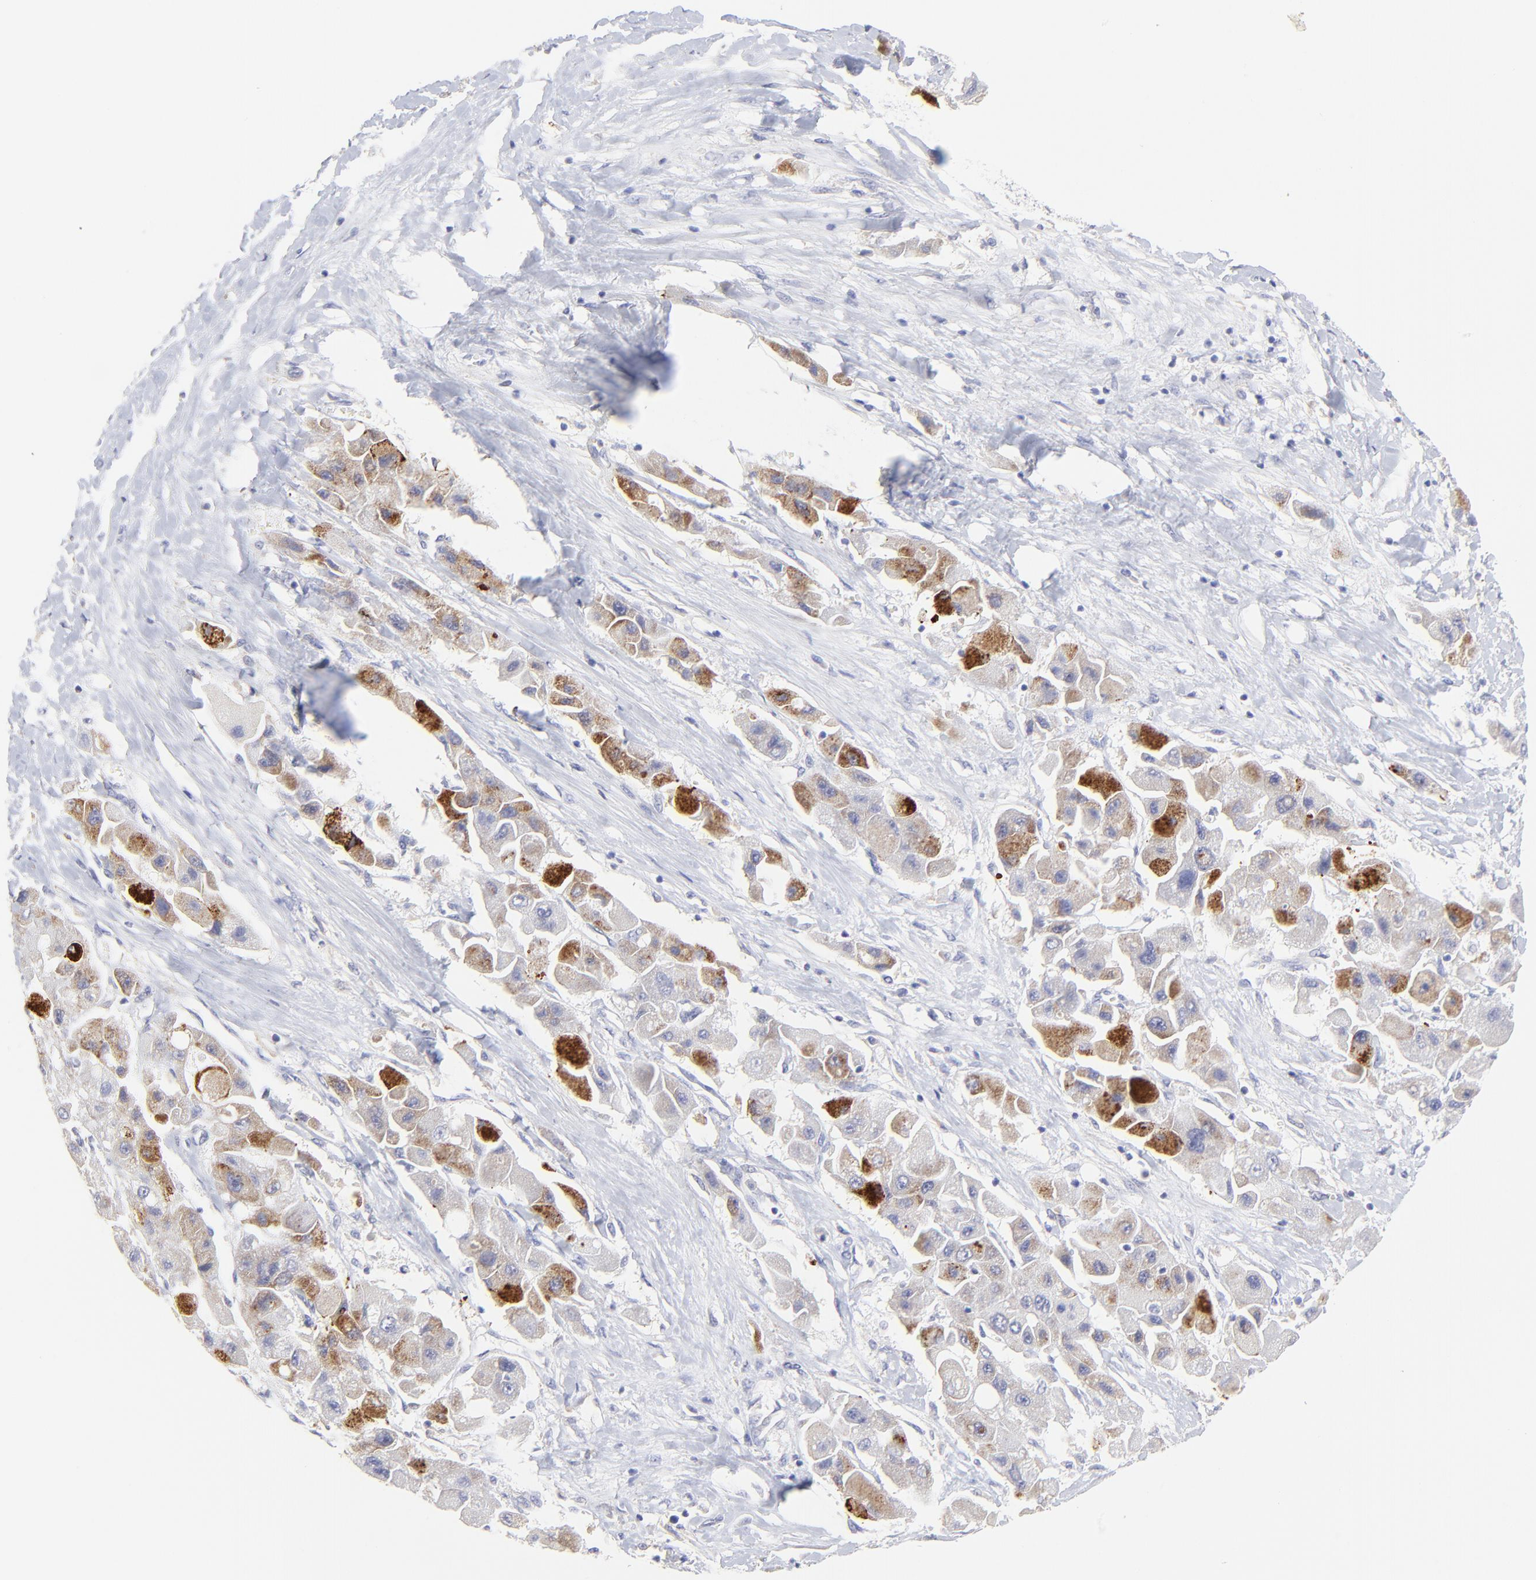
{"staining": {"intensity": "strong", "quantity": "25%-75%", "location": "cytoplasmic/membranous"}, "tissue": "liver cancer", "cell_type": "Tumor cells", "image_type": "cancer", "snomed": [{"axis": "morphology", "description": "Carcinoma, Hepatocellular, NOS"}, {"axis": "topography", "description": "Liver"}], "caption": "Liver hepatocellular carcinoma stained for a protein shows strong cytoplasmic/membranous positivity in tumor cells.", "gene": "LHFPL1", "patient": {"sex": "male", "age": 24}}